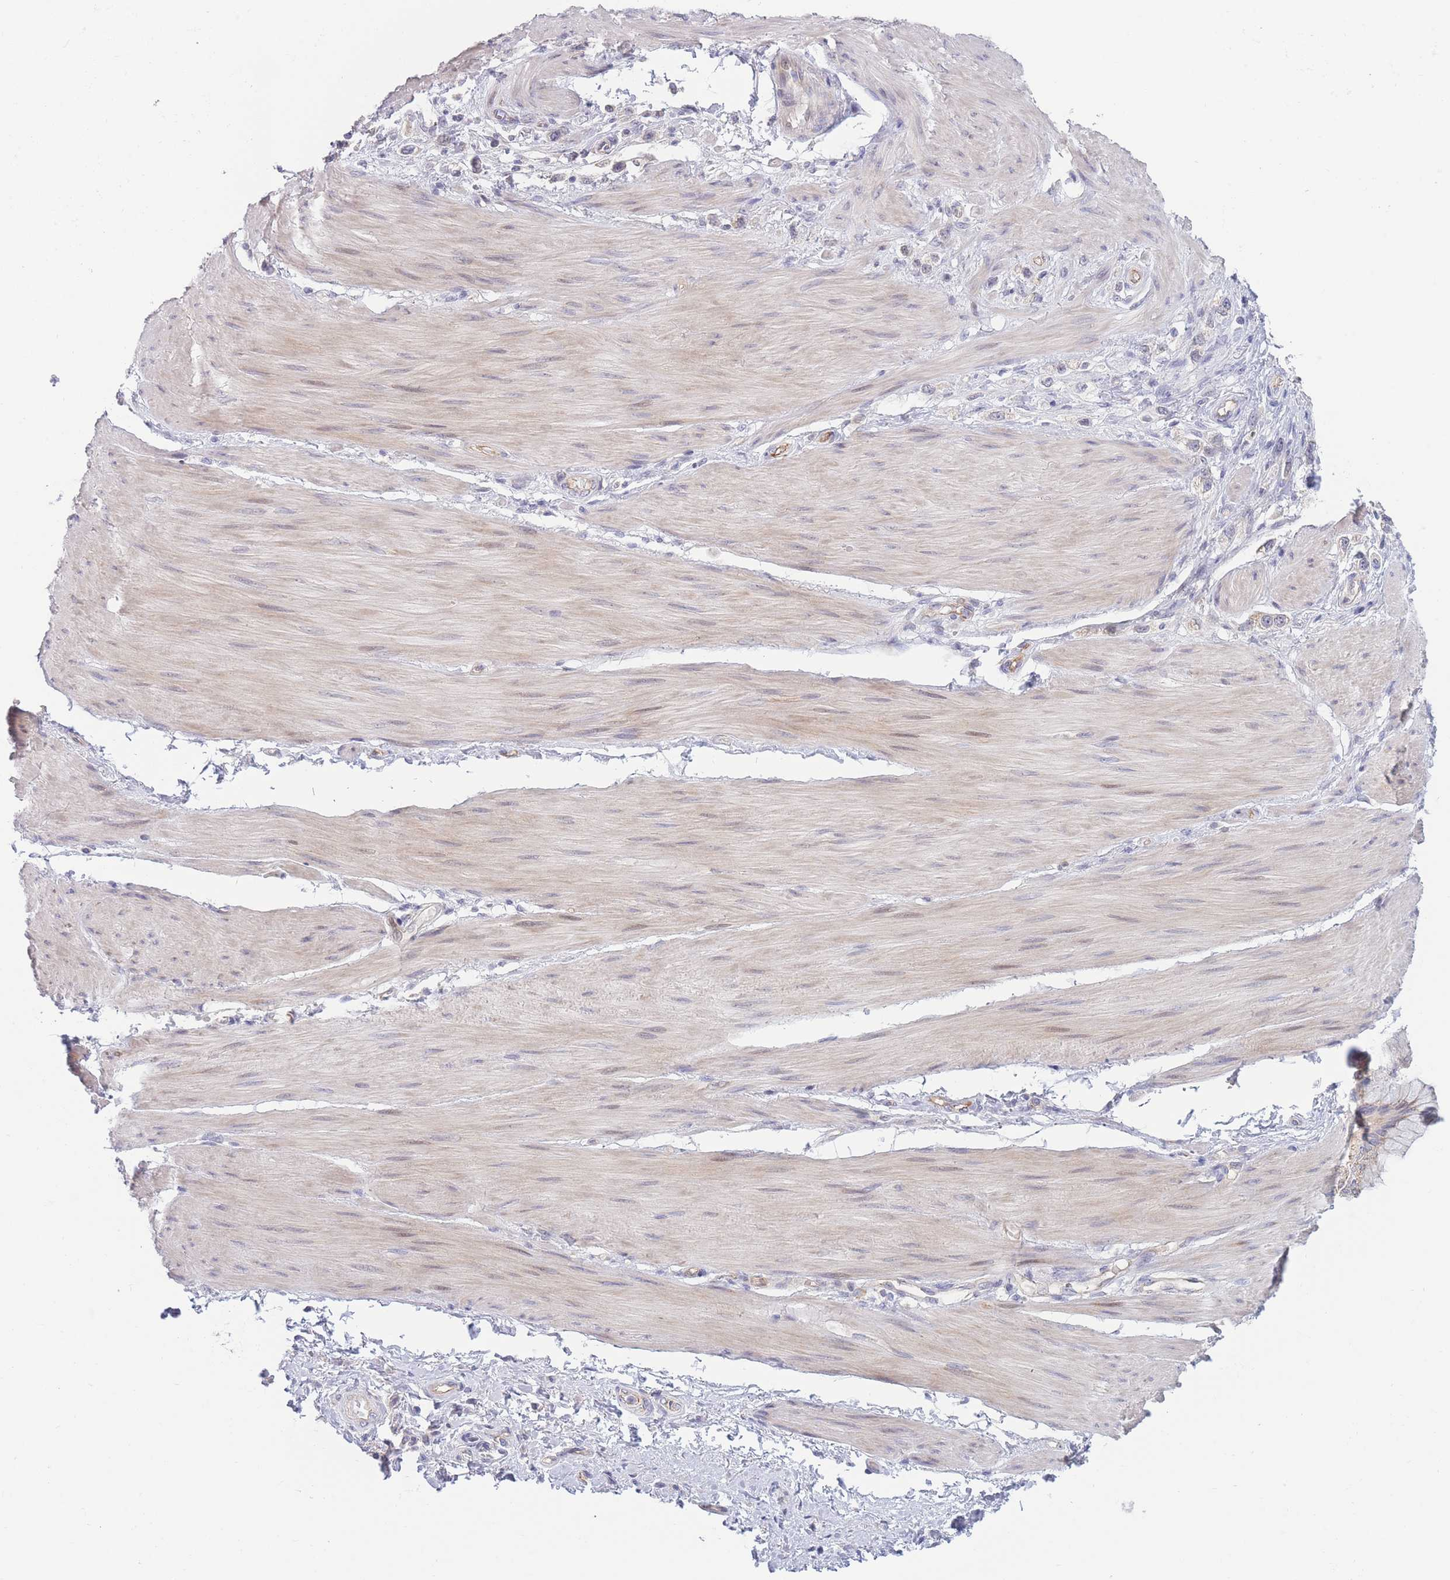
{"staining": {"intensity": "negative", "quantity": "none", "location": "none"}, "tissue": "stomach cancer", "cell_type": "Tumor cells", "image_type": "cancer", "snomed": [{"axis": "morphology", "description": "Adenocarcinoma, NOS"}, {"axis": "topography", "description": "Stomach"}], "caption": "DAB (3,3'-diaminobenzidine) immunohistochemical staining of adenocarcinoma (stomach) exhibits no significant positivity in tumor cells.", "gene": "FAM227B", "patient": {"sex": "female", "age": 65}}